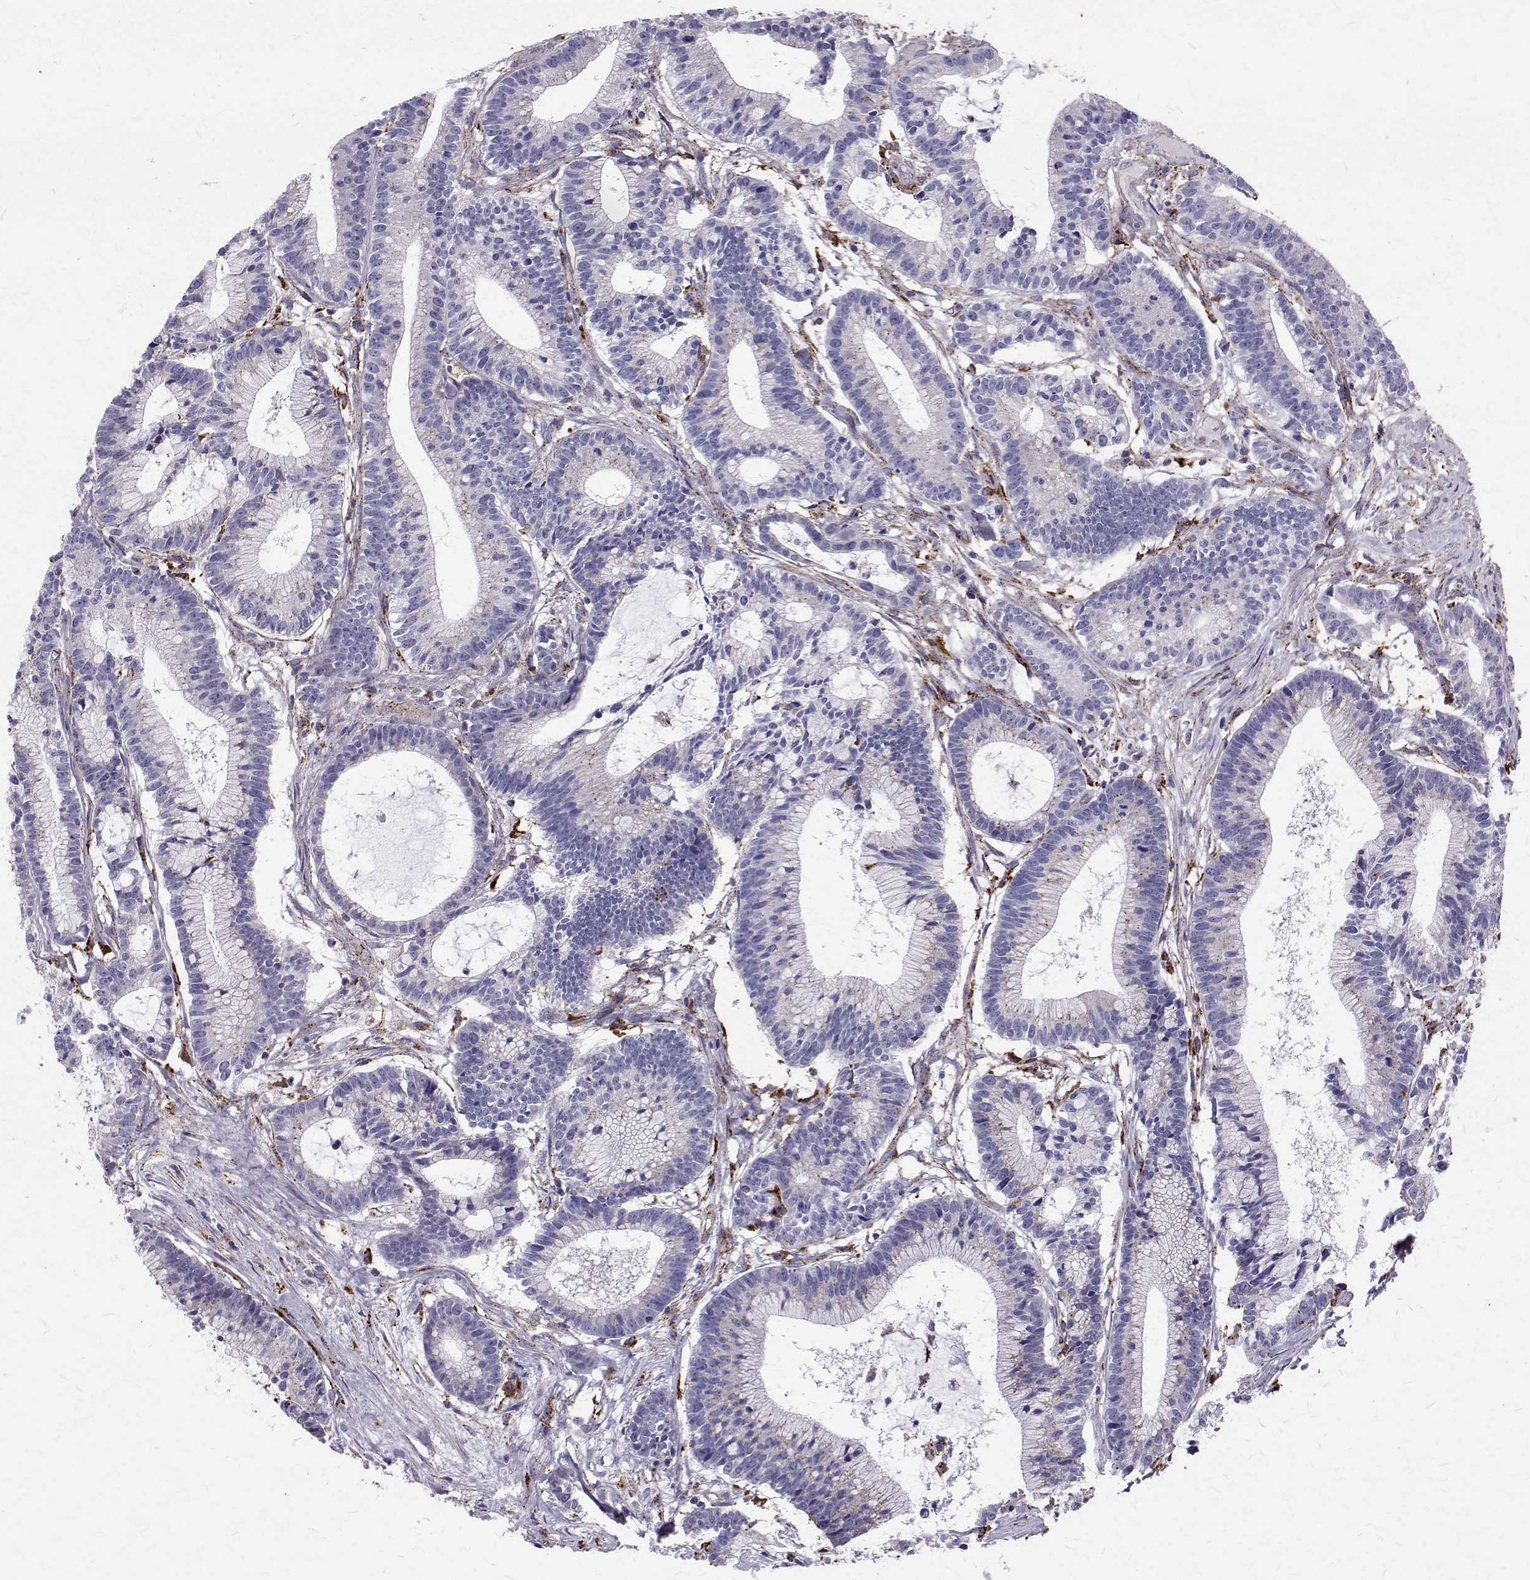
{"staining": {"intensity": "negative", "quantity": "none", "location": "none"}, "tissue": "colorectal cancer", "cell_type": "Tumor cells", "image_type": "cancer", "snomed": [{"axis": "morphology", "description": "Adenocarcinoma, NOS"}, {"axis": "topography", "description": "Colon"}], "caption": "This is an immunohistochemistry photomicrograph of colorectal cancer. There is no expression in tumor cells.", "gene": "TPP1", "patient": {"sex": "female", "age": 78}}